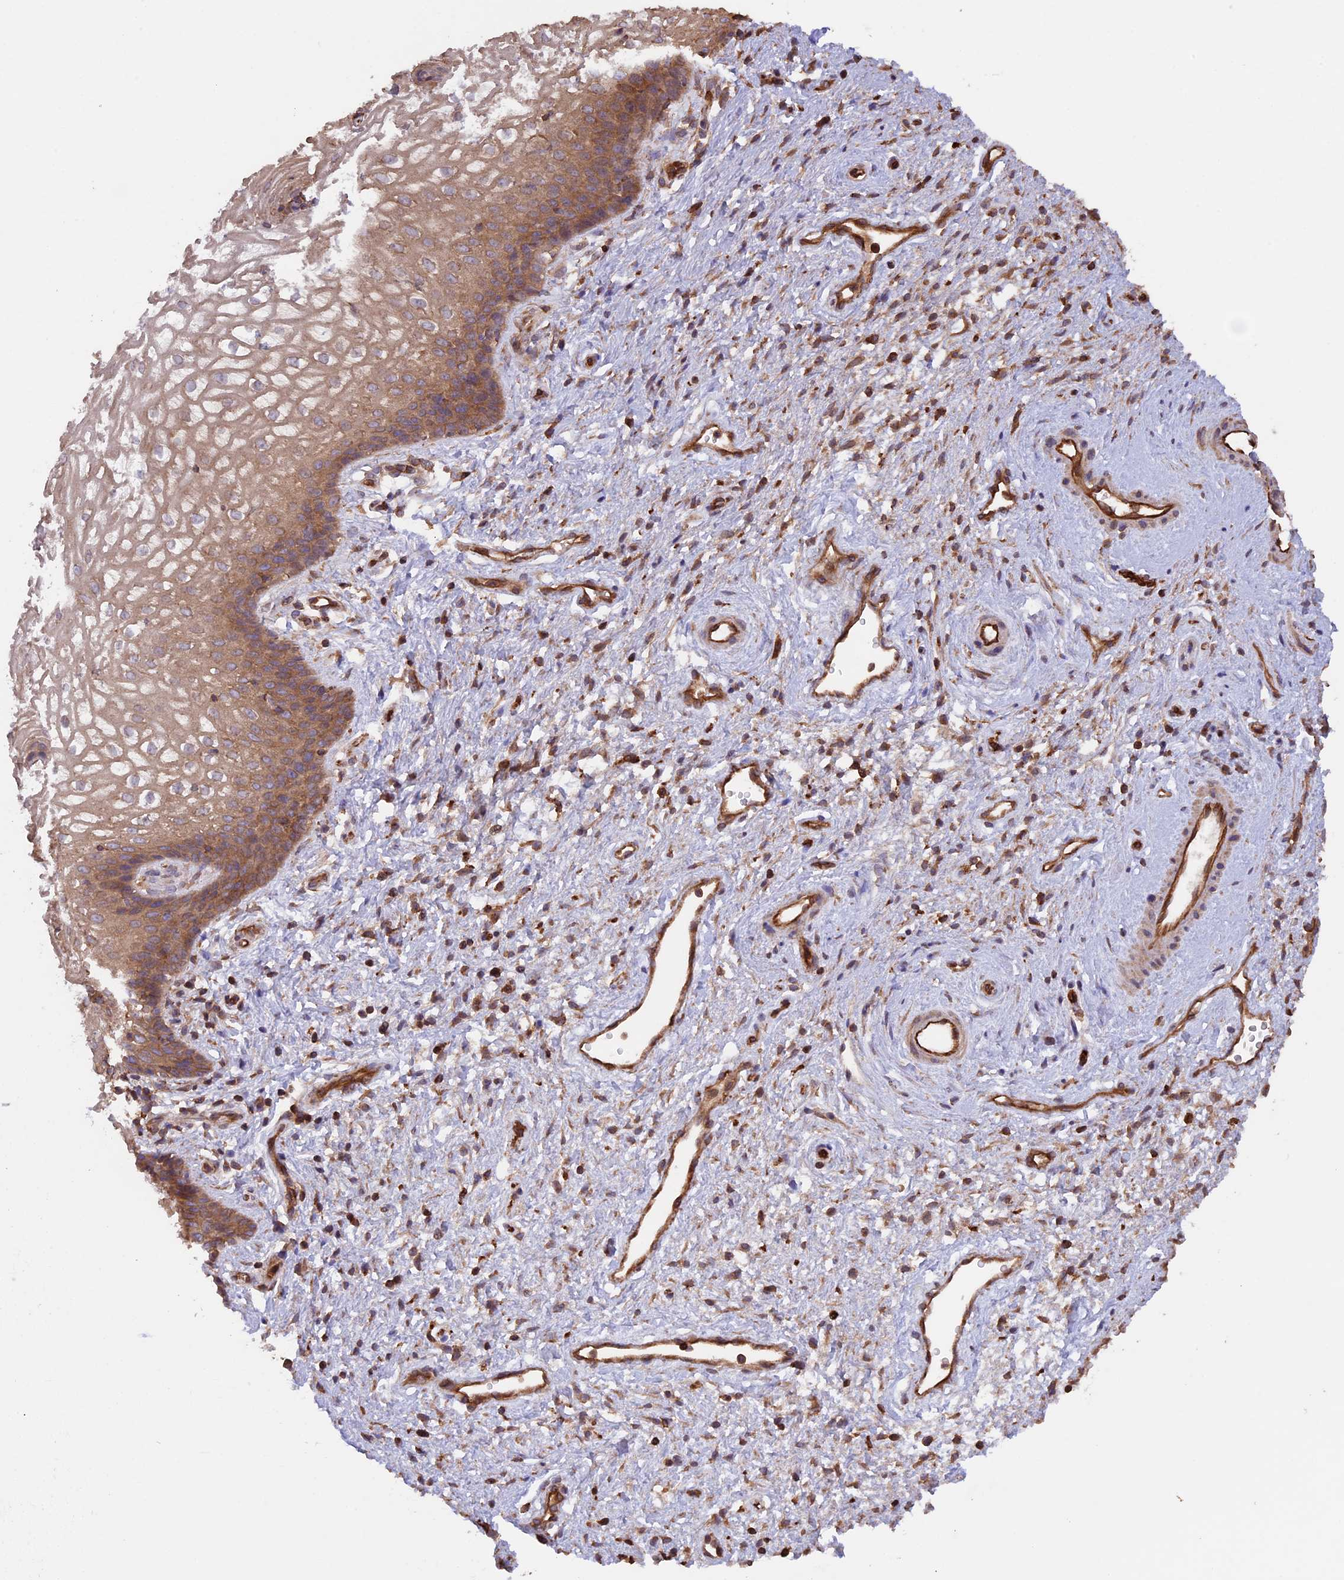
{"staining": {"intensity": "moderate", "quantity": ">75%", "location": "cytoplasmic/membranous"}, "tissue": "vagina", "cell_type": "Squamous epithelial cells", "image_type": "normal", "snomed": [{"axis": "morphology", "description": "Normal tissue, NOS"}, {"axis": "topography", "description": "Vagina"}], "caption": "Moderate cytoplasmic/membranous staining is appreciated in about >75% of squamous epithelial cells in normal vagina. The staining is performed using DAB brown chromogen to label protein expression. The nuclei are counter-stained blue using hematoxylin.", "gene": "GAS8", "patient": {"sex": "female", "age": 34}}